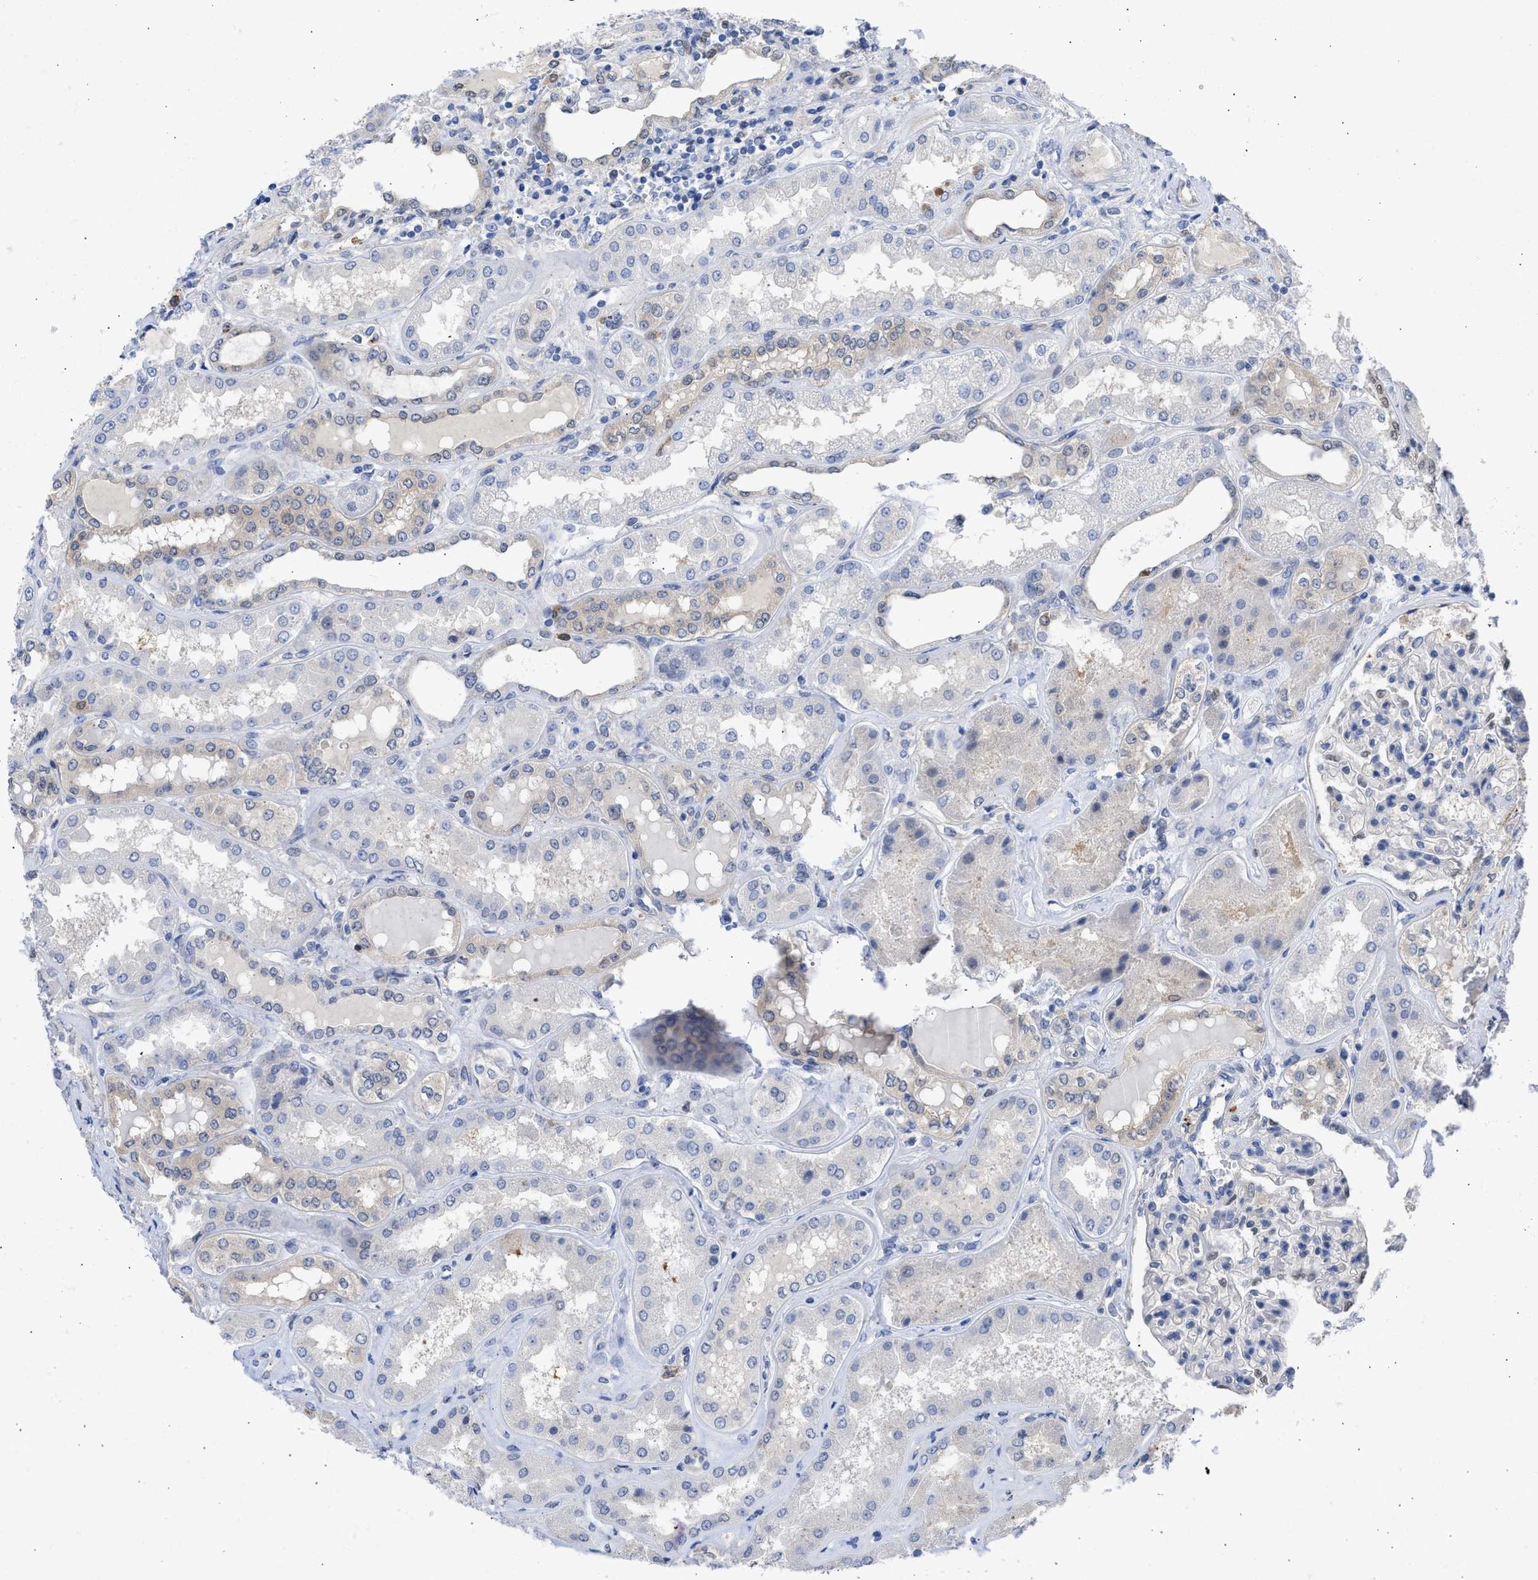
{"staining": {"intensity": "negative", "quantity": "none", "location": "none"}, "tissue": "kidney", "cell_type": "Cells in glomeruli", "image_type": "normal", "snomed": [{"axis": "morphology", "description": "Normal tissue, NOS"}, {"axis": "topography", "description": "Kidney"}], "caption": "IHC histopathology image of normal human kidney stained for a protein (brown), which demonstrates no positivity in cells in glomeruli.", "gene": "THRA", "patient": {"sex": "female", "age": 56}}